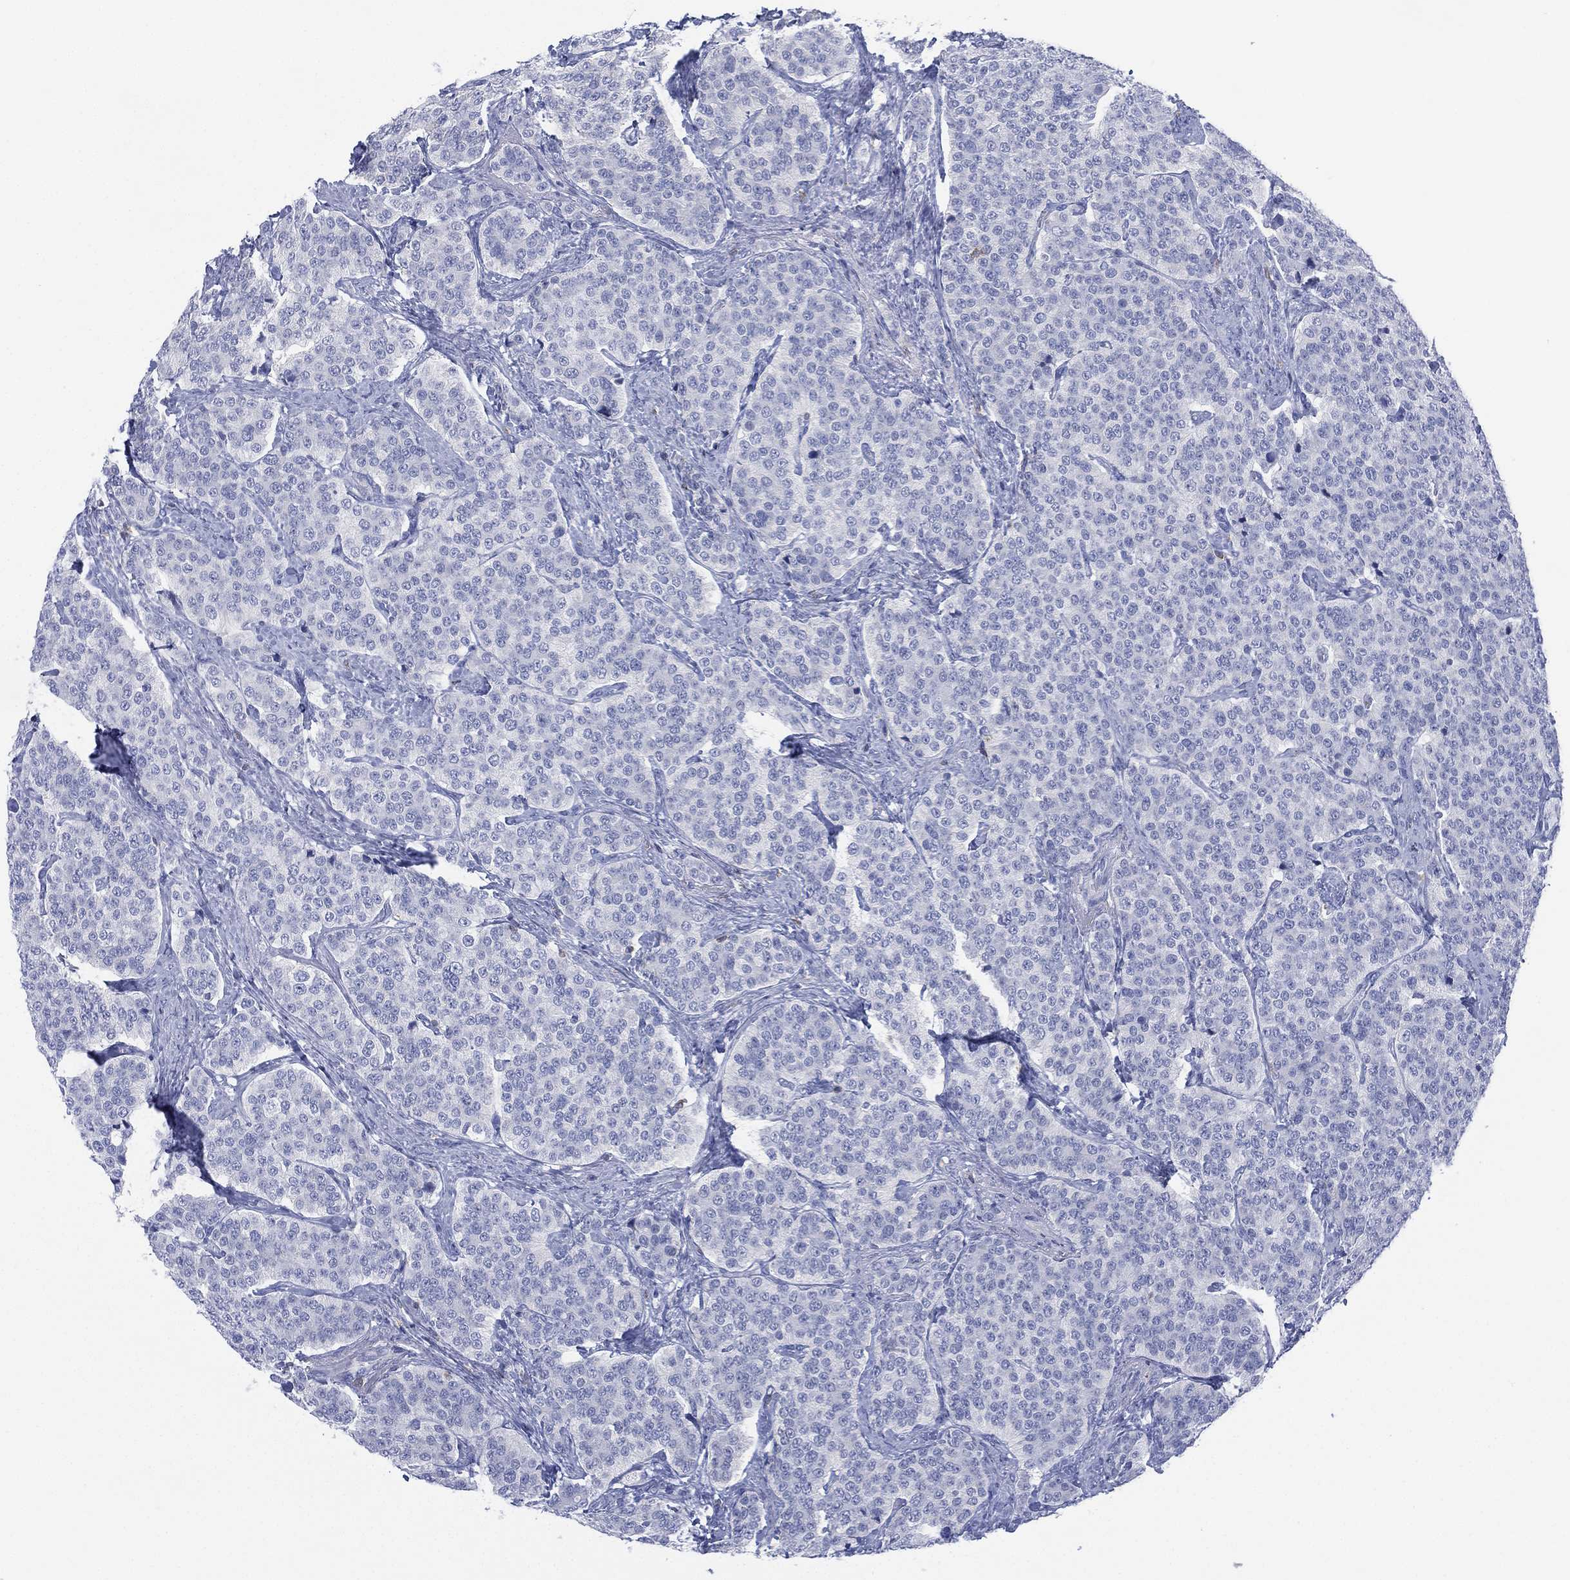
{"staining": {"intensity": "negative", "quantity": "none", "location": "none"}, "tissue": "carcinoid", "cell_type": "Tumor cells", "image_type": "cancer", "snomed": [{"axis": "morphology", "description": "Carcinoid, malignant, NOS"}, {"axis": "topography", "description": "Small intestine"}], "caption": "Immunohistochemical staining of malignant carcinoid demonstrates no significant expression in tumor cells. (Stains: DAB IHC with hematoxylin counter stain, Microscopy: brightfield microscopy at high magnification).", "gene": "SEPTIN1", "patient": {"sex": "female", "age": 58}}